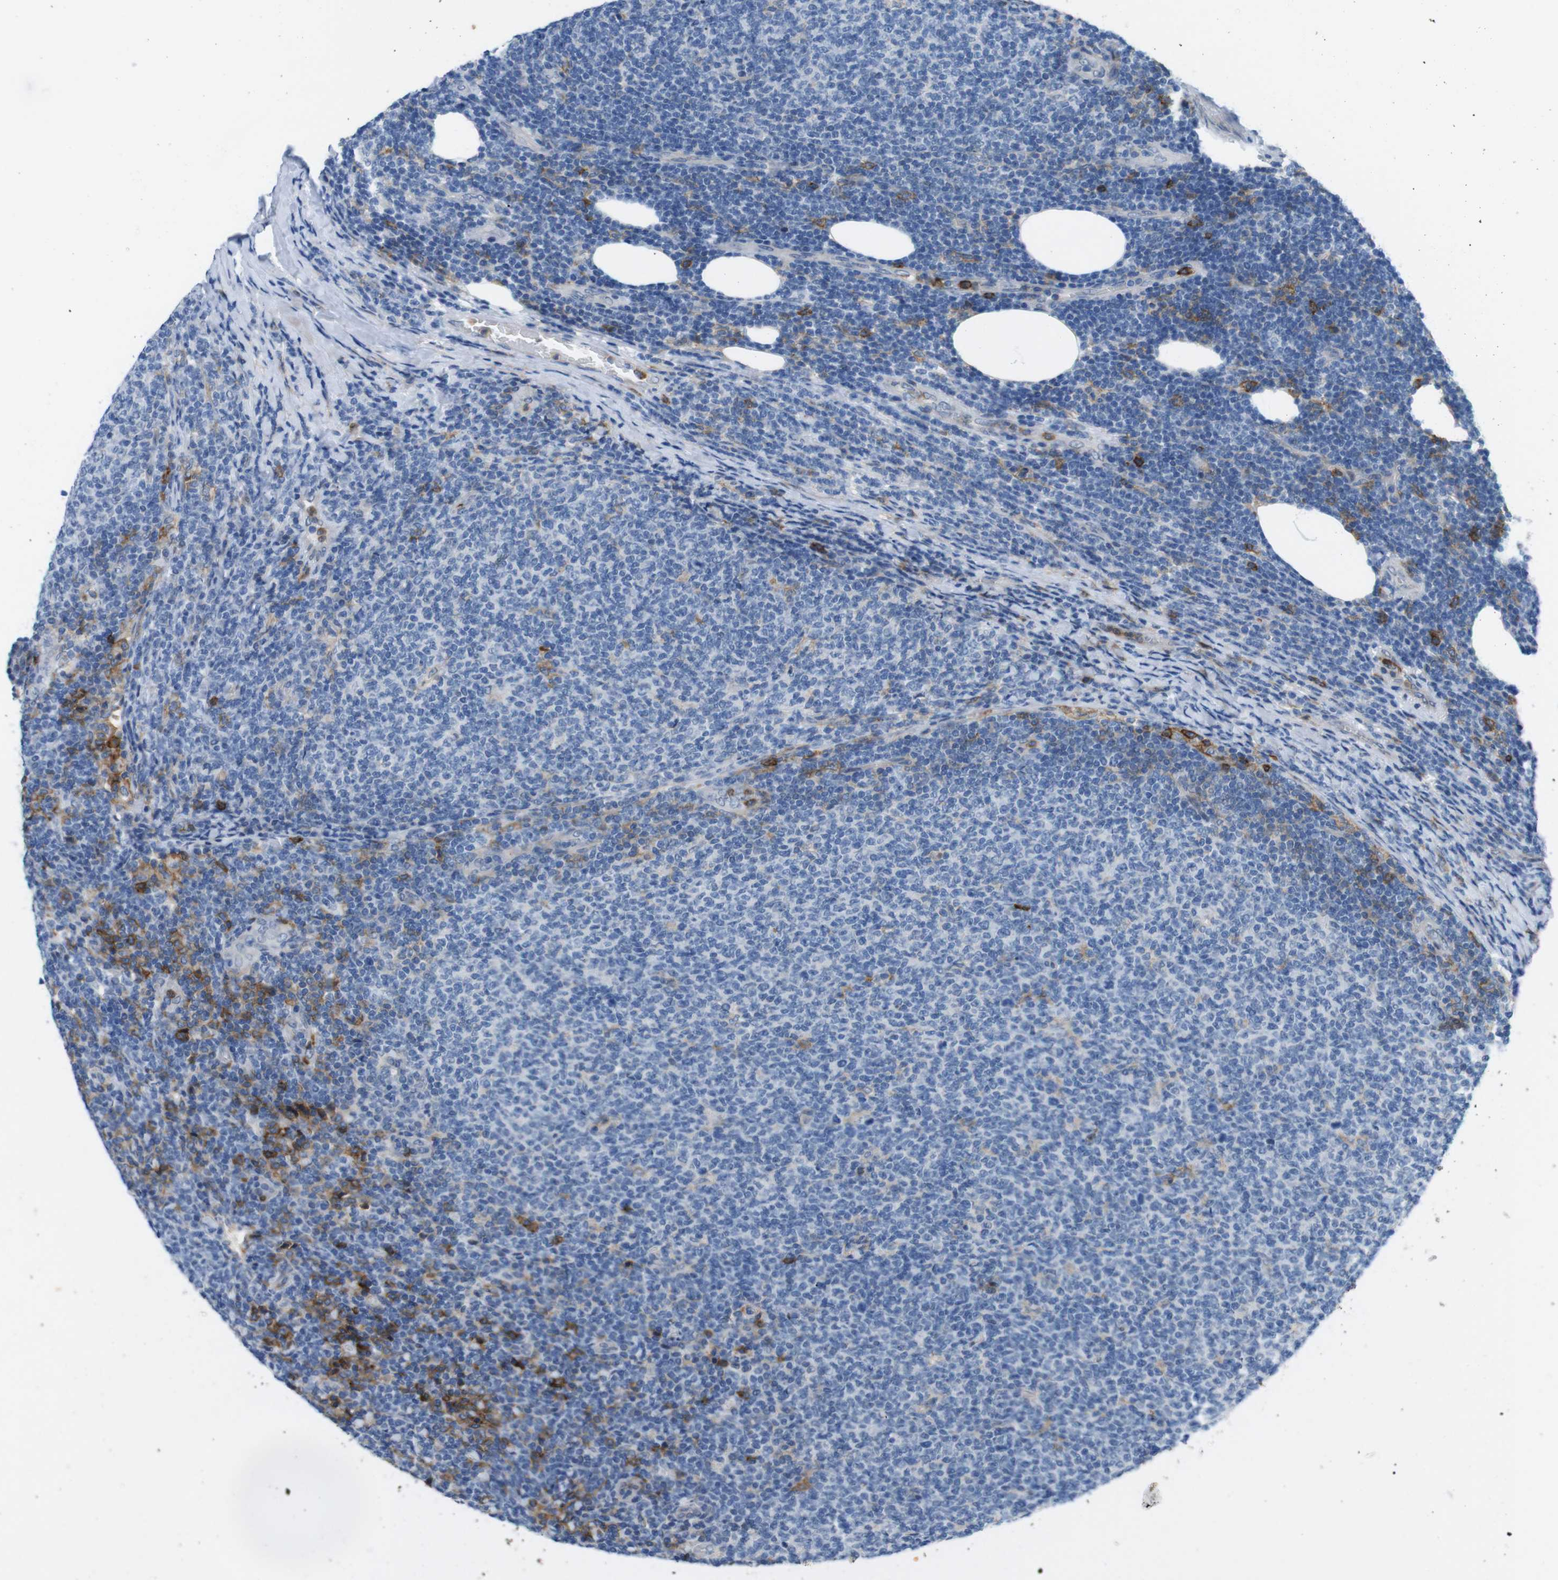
{"staining": {"intensity": "moderate", "quantity": "<25%", "location": "cytoplasmic/membranous"}, "tissue": "lymphoma", "cell_type": "Tumor cells", "image_type": "cancer", "snomed": [{"axis": "morphology", "description": "Malignant lymphoma, non-Hodgkin's type, Low grade"}, {"axis": "topography", "description": "Lymph node"}], "caption": "Immunohistochemical staining of human lymphoma demonstrates low levels of moderate cytoplasmic/membranous expression in approximately <25% of tumor cells.", "gene": "CD300C", "patient": {"sex": "male", "age": 66}}